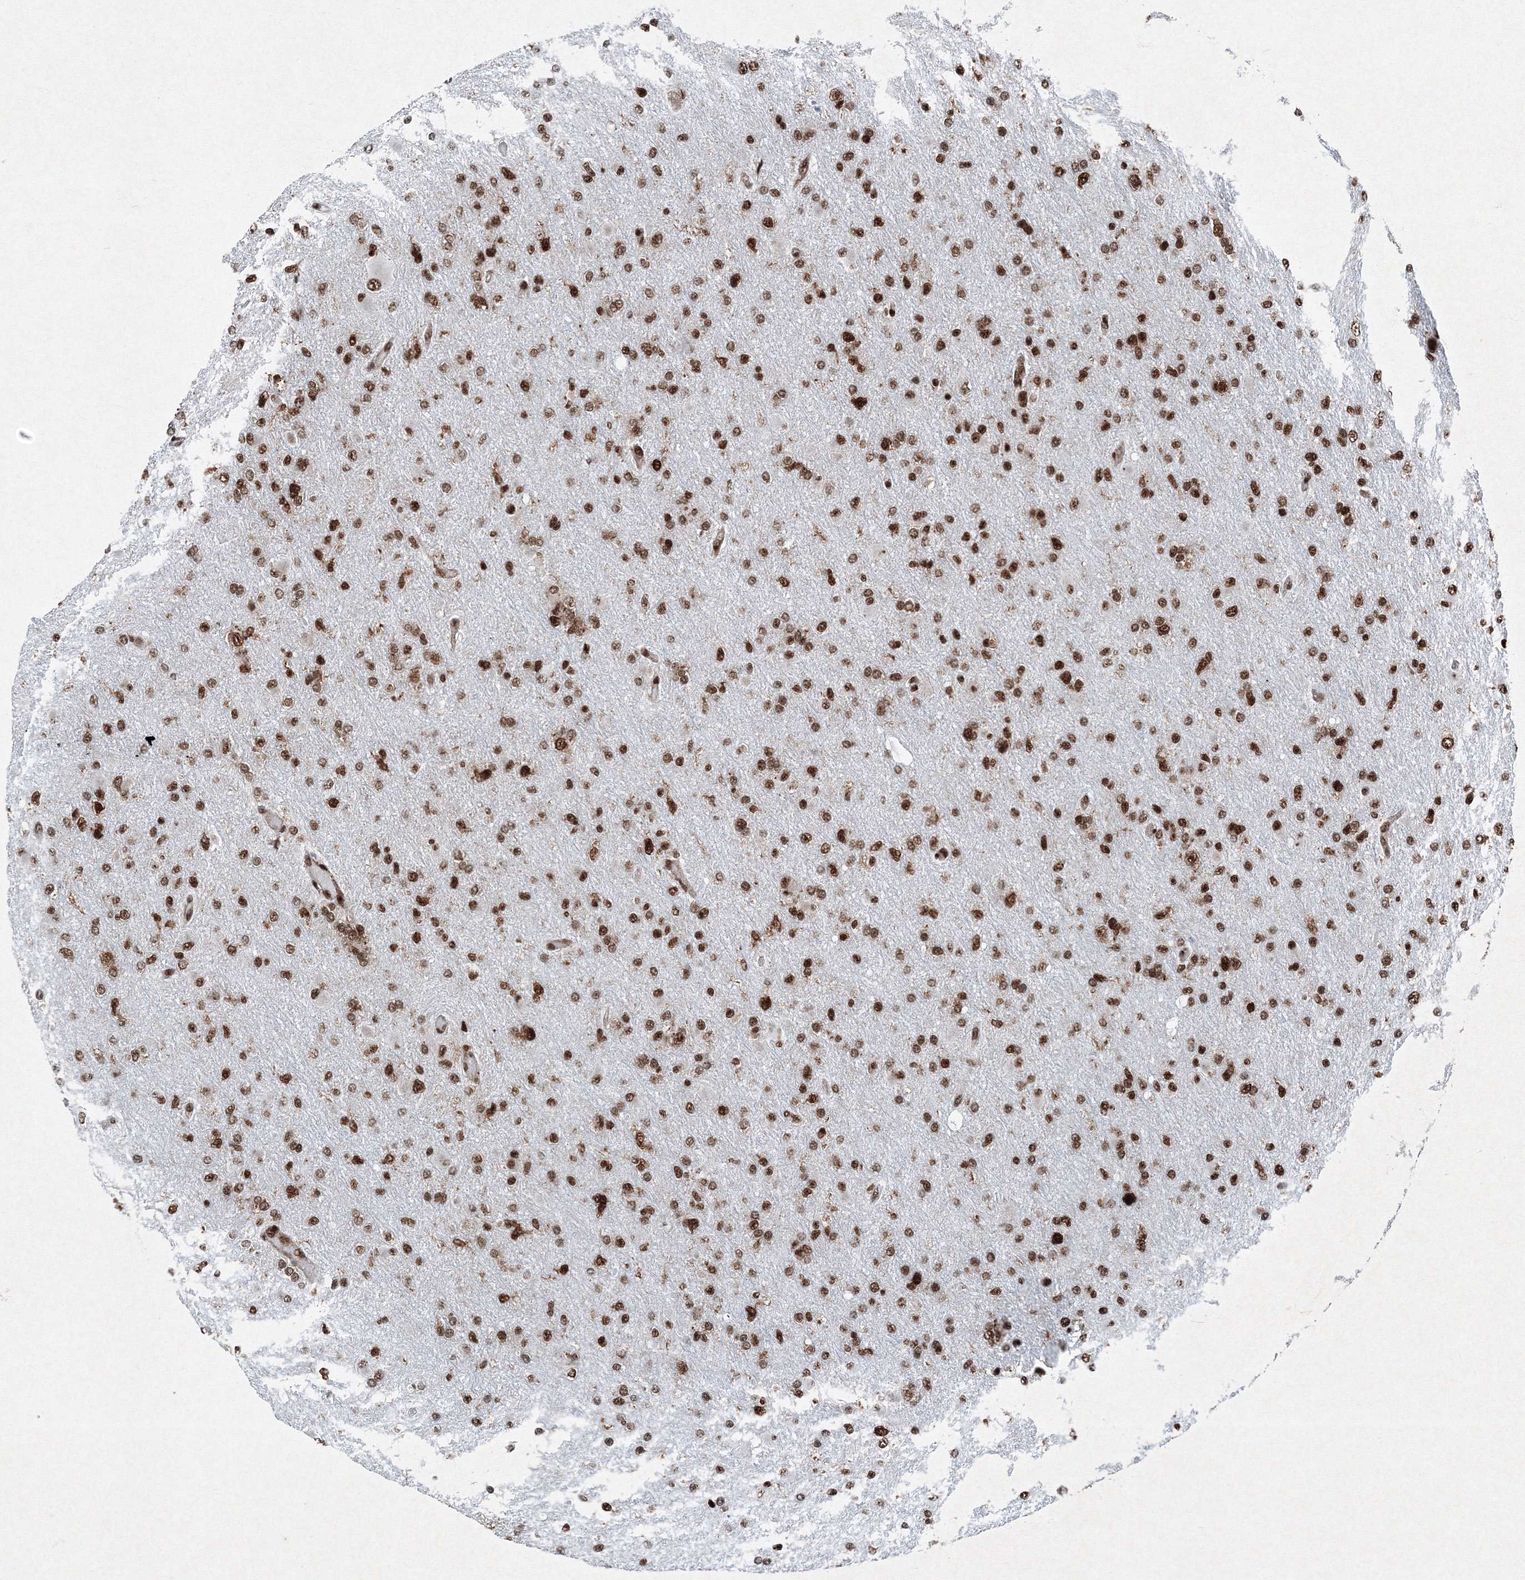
{"staining": {"intensity": "strong", "quantity": ">75%", "location": "nuclear"}, "tissue": "glioma", "cell_type": "Tumor cells", "image_type": "cancer", "snomed": [{"axis": "morphology", "description": "Glioma, malignant, High grade"}, {"axis": "topography", "description": "Cerebral cortex"}], "caption": "Immunohistochemical staining of human malignant glioma (high-grade) demonstrates high levels of strong nuclear protein positivity in about >75% of tumor cells.", "gene": "SNRPC", "patient": {"sex": "female", "age": 36}}